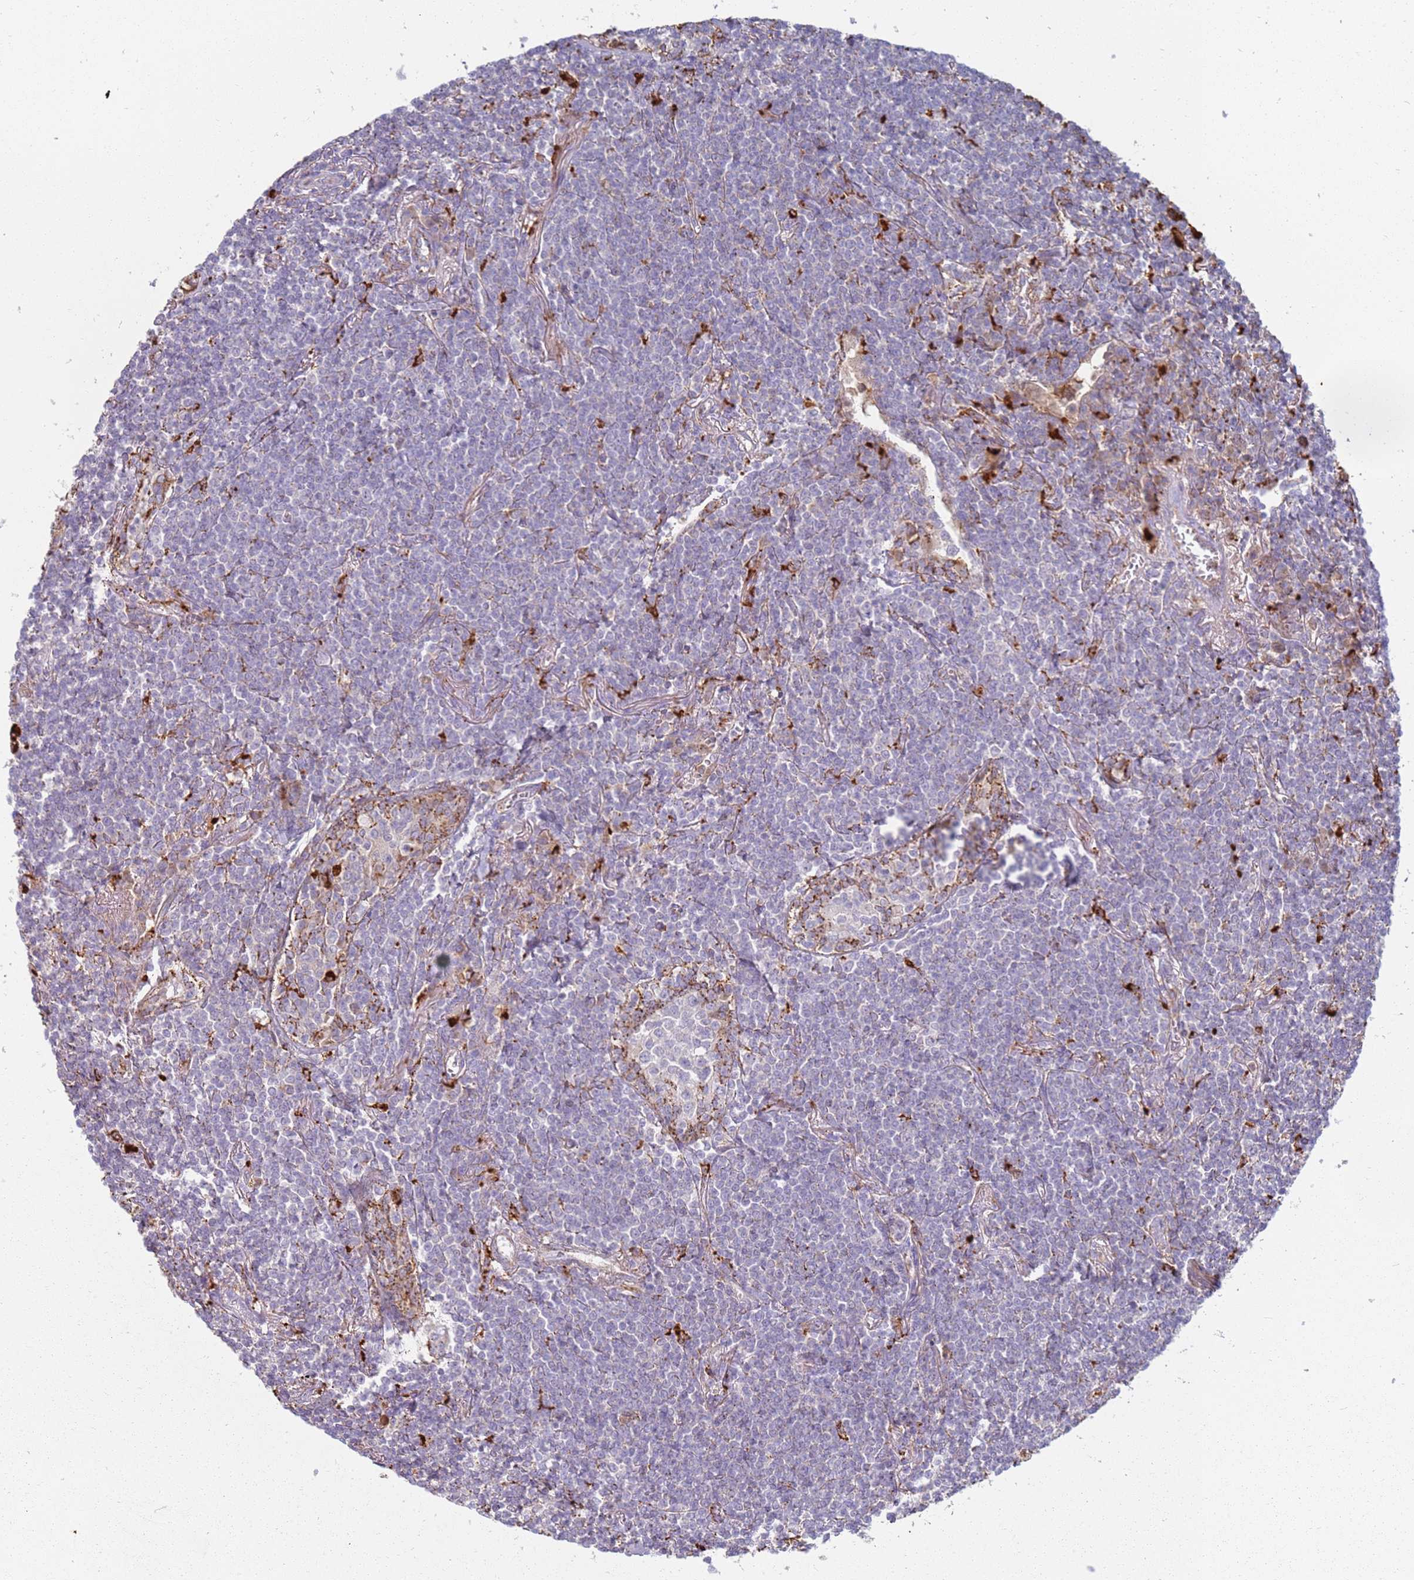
{"staining": {"intensity": "negative", "quantity": "none", "location": "none"}, "tissue": "lymphoma", "cell_type": "Tumor cells", "image_type": "cancer", "snomed": [{"axis": "morphology", "description": "Malignant lymphoma, non-Hodgkin's type, Low grade"}, {"axis": "topography", "description": "Lung"}], "caption": "A high-resolution histopathology image shows immunohistochemistry staining of lymphoma, which demonstrates no significant expression in tumor cells. Nuclei are stained in blue.", "gene": "TMEM229B", "patient": {"sex": "female", "age": 71}}